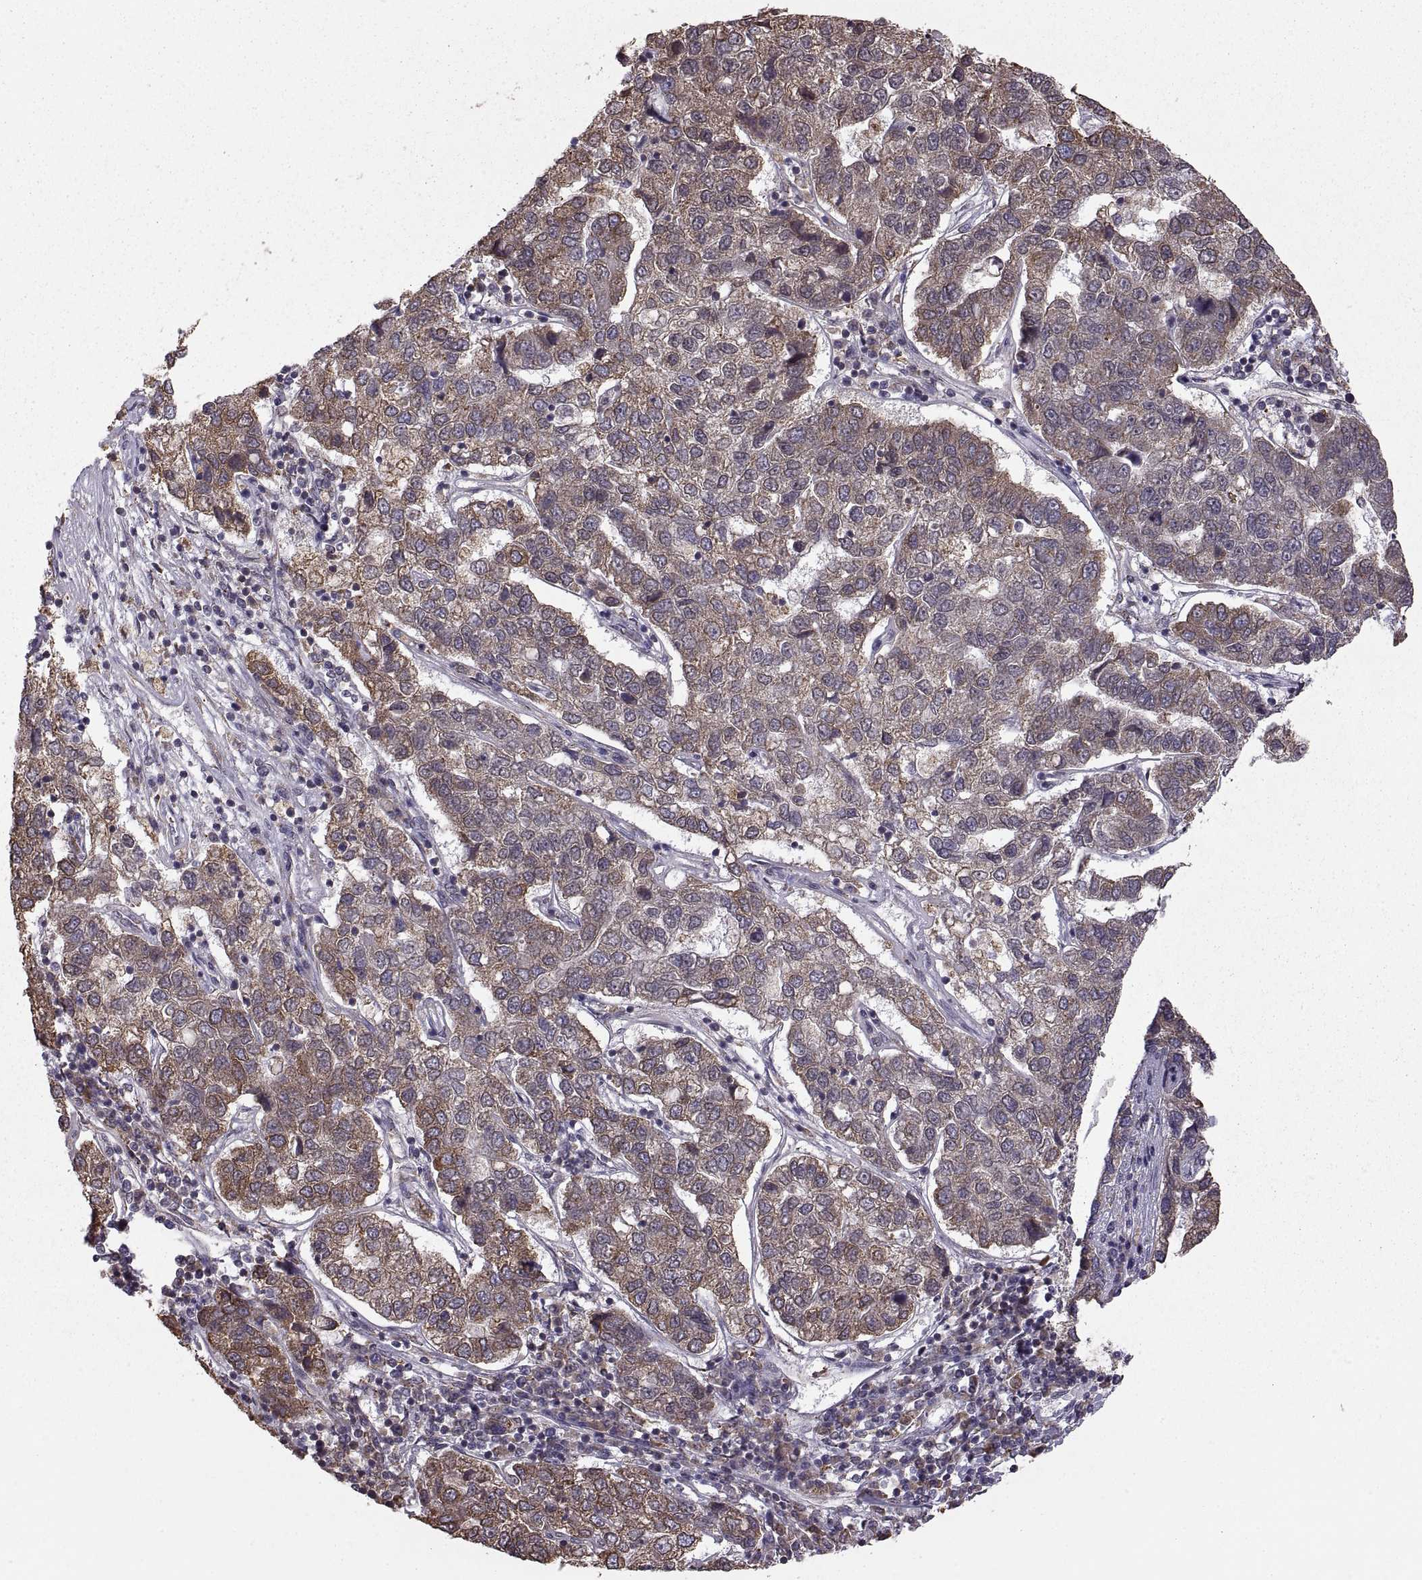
{"staining": {"intensity": "moderate", "quantity": "<25%", "location": "cytoplasmic/membranous"}, "tissue": "pancreatic cancer", "cell_type": "Tumor cells", "image_type": "cancer", "snomed": [{"axis": "morphology", "description": "Adenocarcinoma, NOS"}, {"axis": "topography", "description": "Pancreas"}], "caption": "Pancreatic adenocarcinoma stained with IHC demonstrates moderate cytoplasmic/membranous expression in about <25% of tumor cells.", "gene": "PDIA3", "patient": {"sex": "female", "age": 61}}